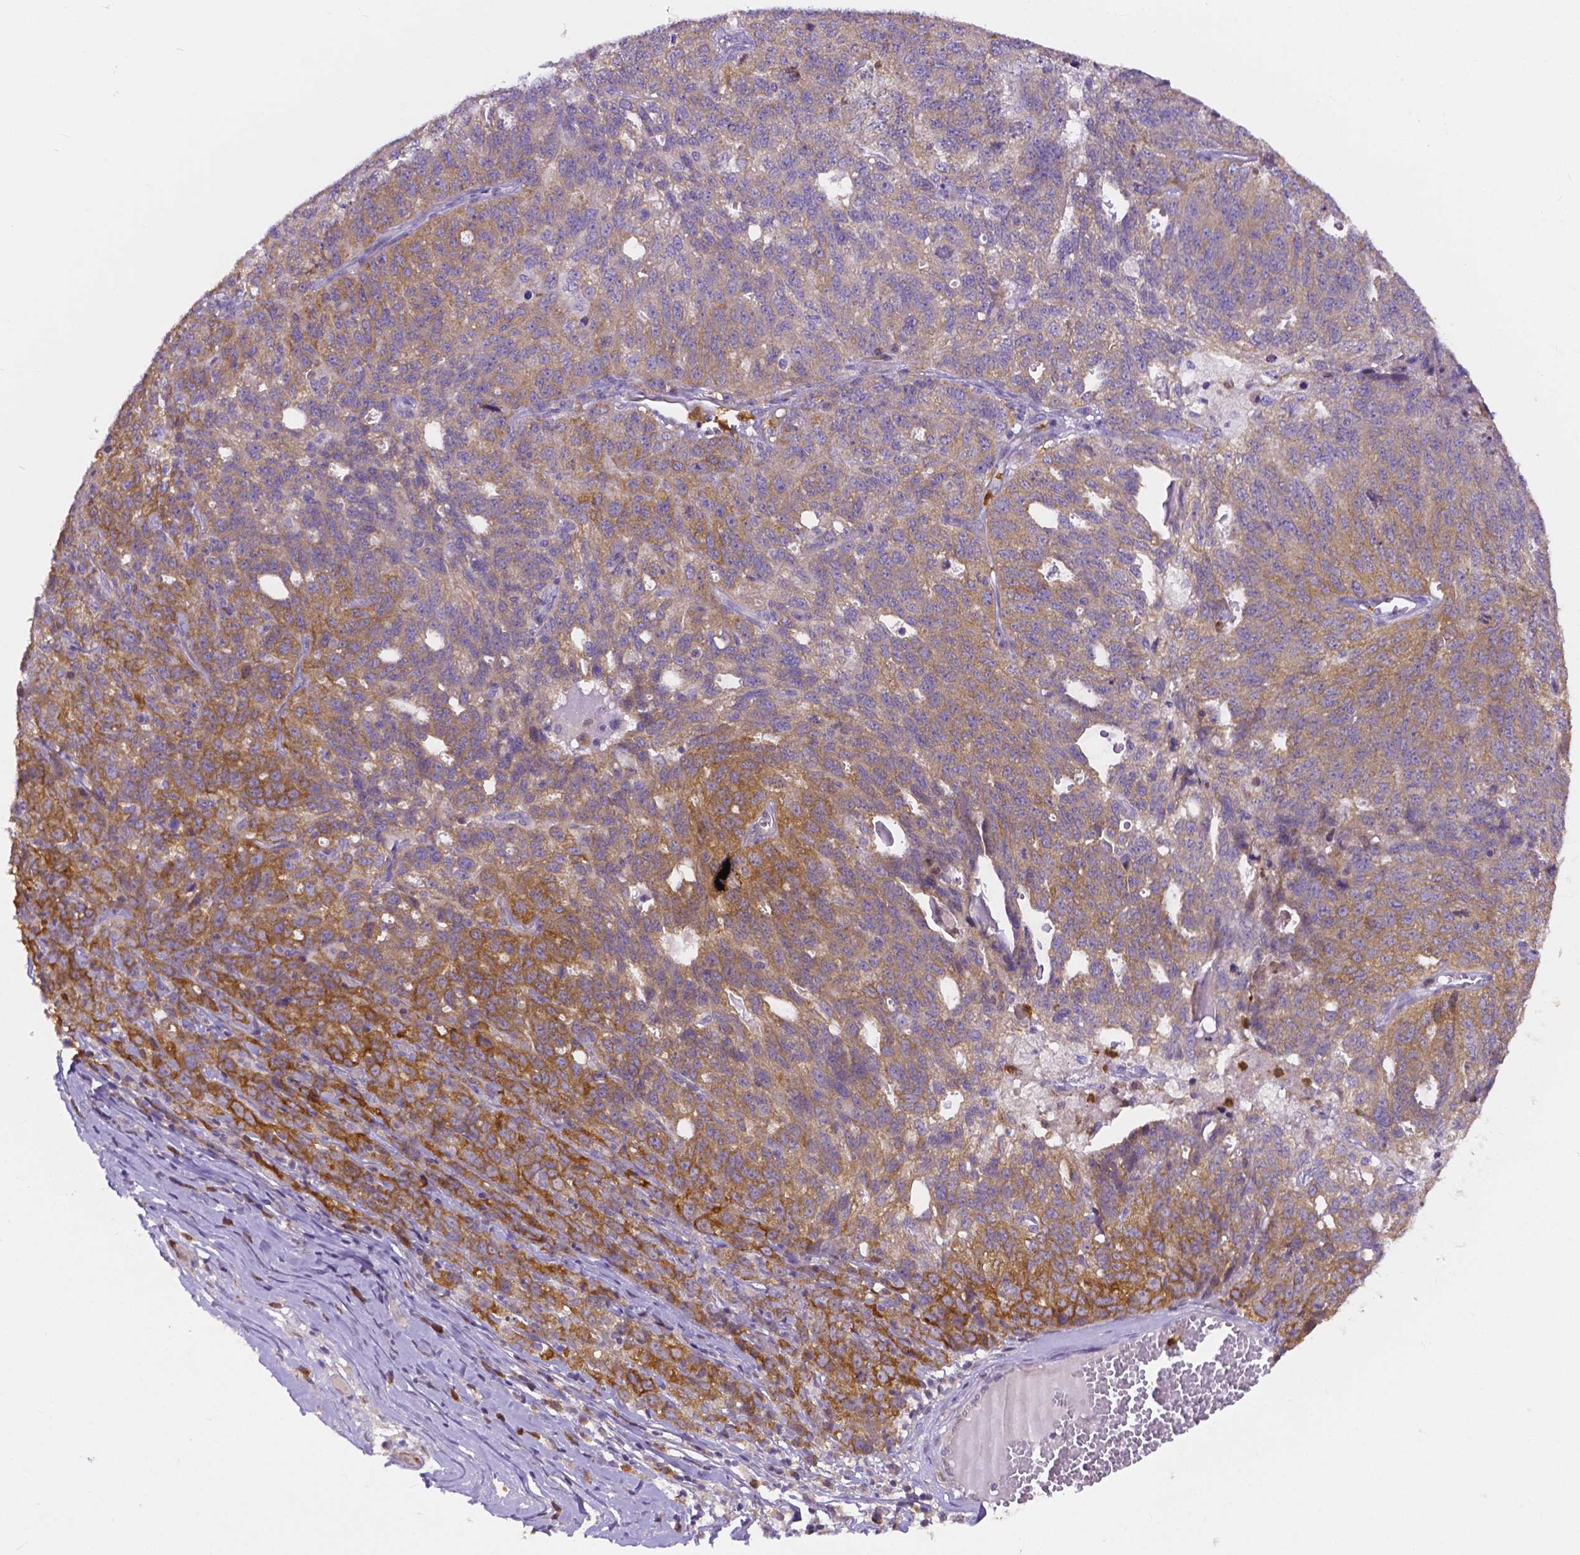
{"staining": {"intensity": "weak", "quantity": ">75%", "location": "cytoplasmic/membranous"}, "tissue": "ovarian cancer", "cell_type": "Tumor cells", "image_type": "cancer", "snomed": [{"axis": "morphology", "description": "Cystadenocarcinoma, serous, NOS"}, {"axis": "topography", "description": "Ovary"}], "caption": "IHC micrograph of neoplastic tissue: human ovarian cancer stained using IHC displays low levels of weak protein expression localized specifically in the cytoplasmic/membranous of tumor cells, appearing as a cytoplasmic/membranous brown color.", "gene": "ZNRD2", "patient": {"sex": "female", "age": 71}}